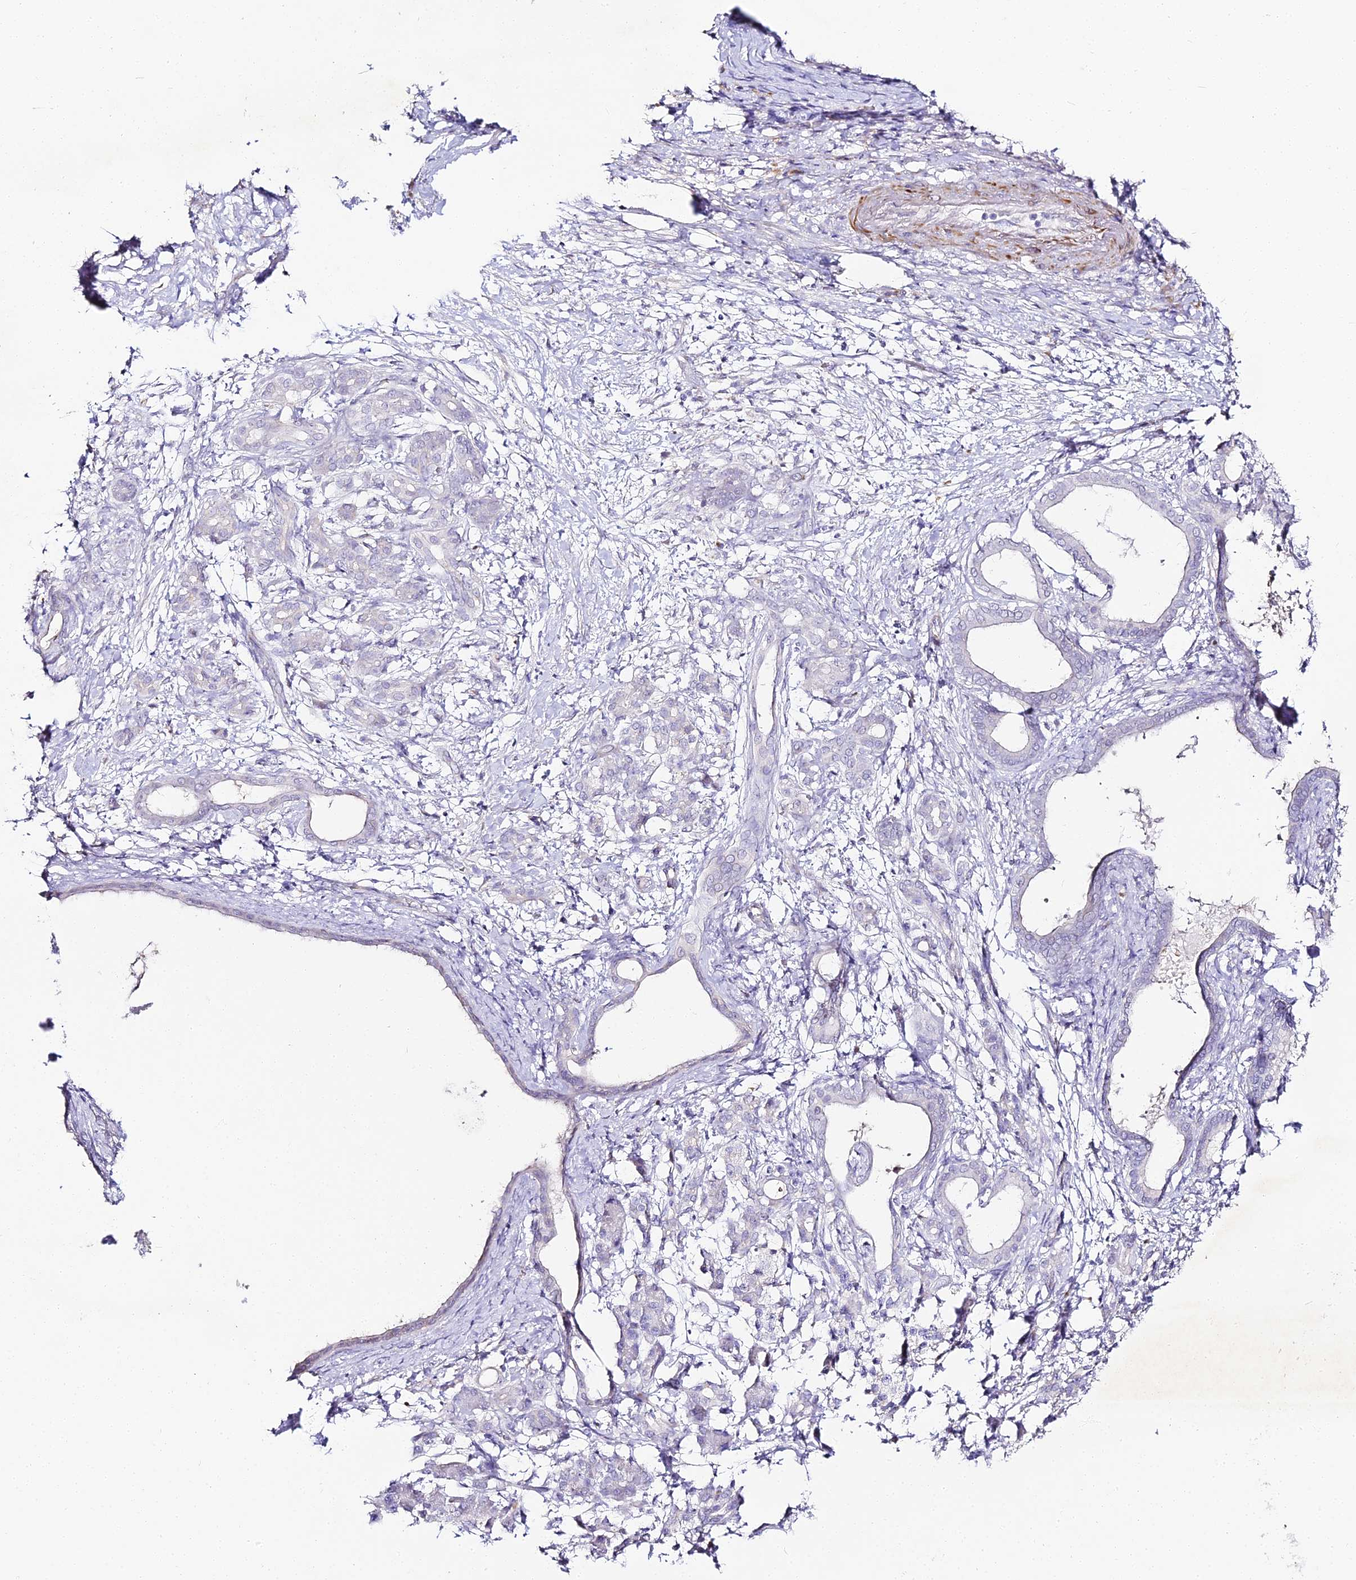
{"staining": {"intensity": "negative", "quantity": "none", "location": "none"}, "tissue": "pancreatic cancer", "cell_type": "Tumor cells", "image_type": "cancer", "snomed": [{"axis": "morphology", "description": "Adenocarcinoma, NOS"}, {"axis": "topography", "description": "Pancreas"}], "caption": "This is an immunohistochemistry micrograph of pancreatic cancer (adenocarcinoma). There is no expression in tumor cells.", "gene": "ALPG", "patient": {"sex": "female", "age": 55}}